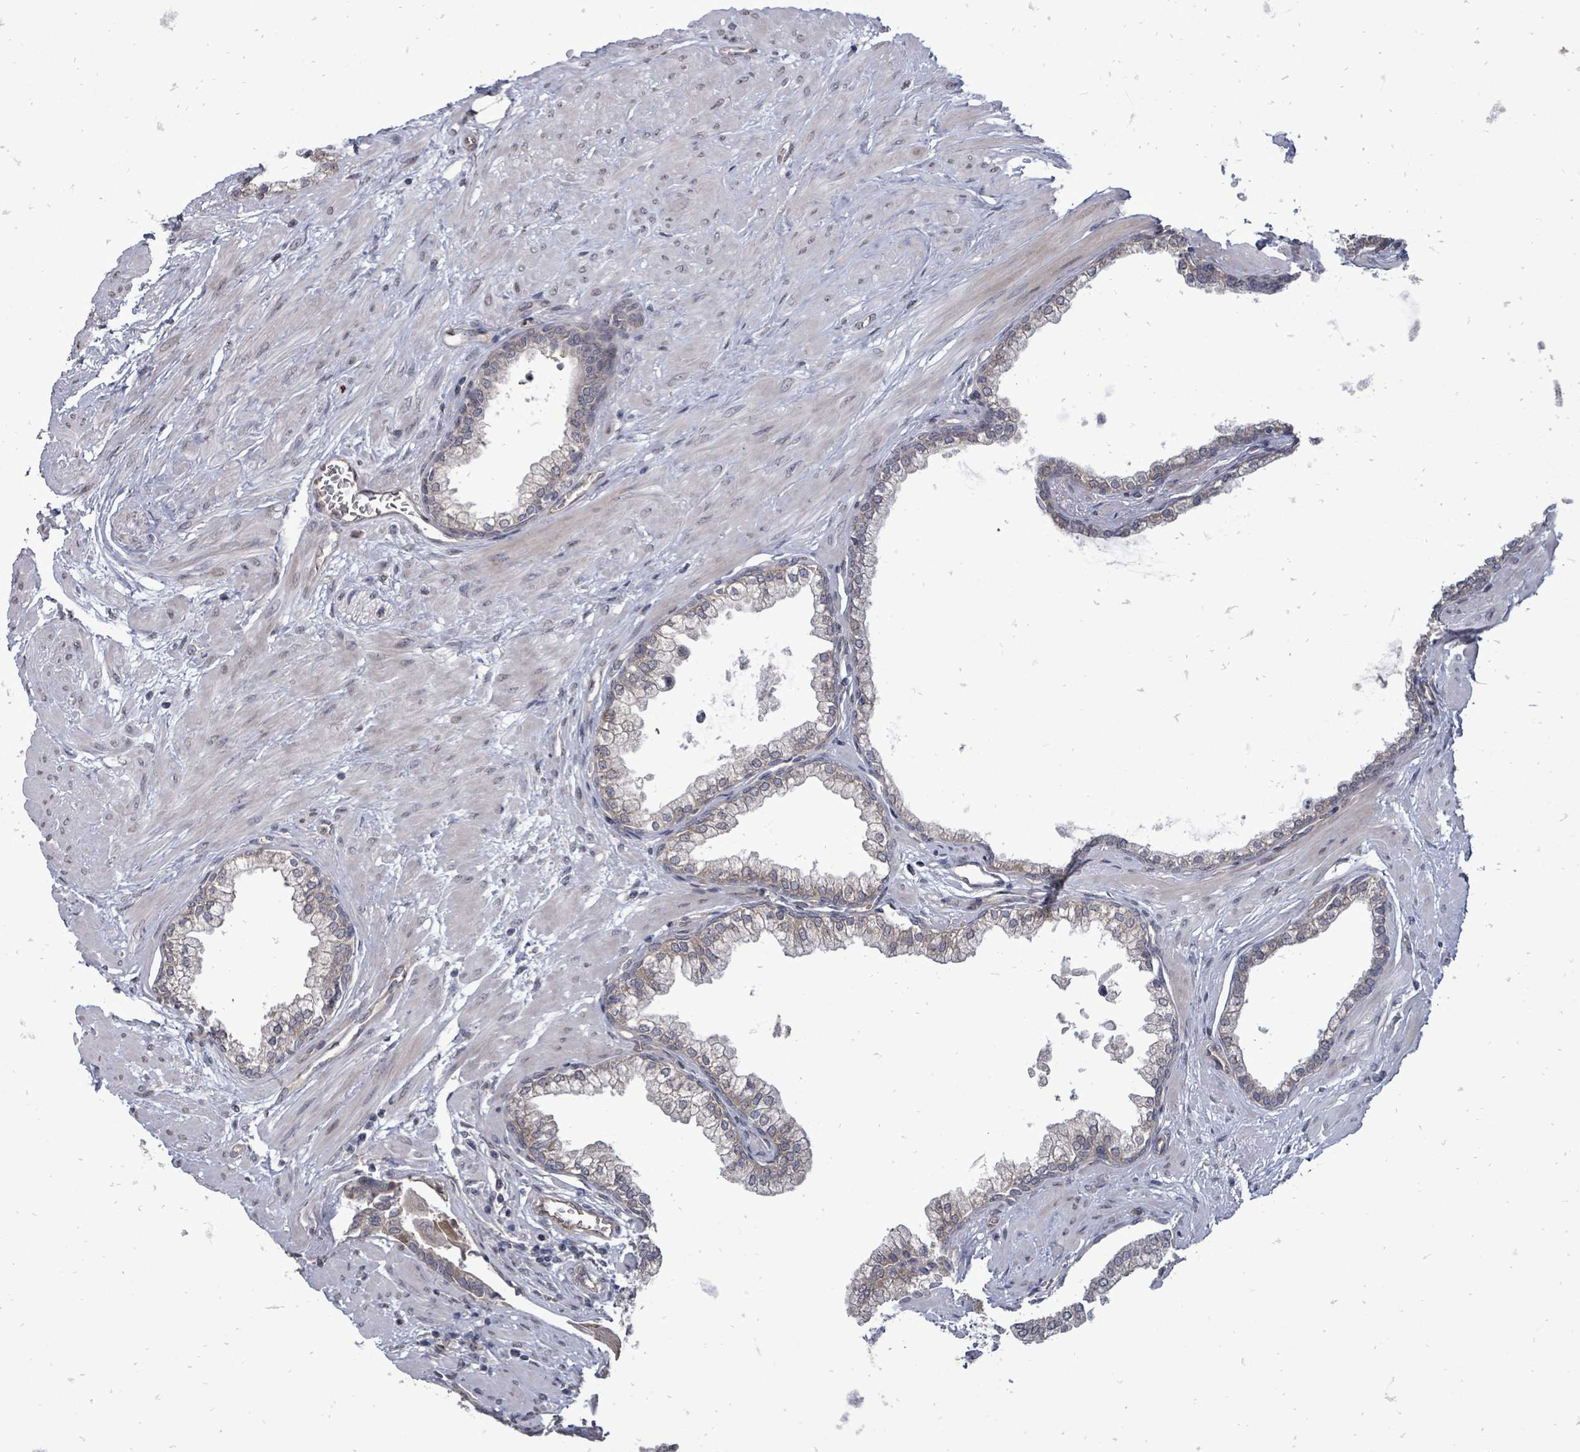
{"staining": {"intensity": "weak", "quantity": "<25%", "location": "cytoplasmic/membranous"}, "tissue": "prostate", "cell_type": "Glandular cells", "image_type": "normal", "snomed": [{"axis": "morphology", "description": "Normal tissue, NOS"}, {"axis": "topography", "description": "Prostate"}], "caption": "This image is of benign prostate stained with IHC to label a protein in brown with the nuclei are counter-stained blue. There is no positivity in glandular cells.", "gene": "RALGAPB", "patient": {"sex": "male", "age": 57}}